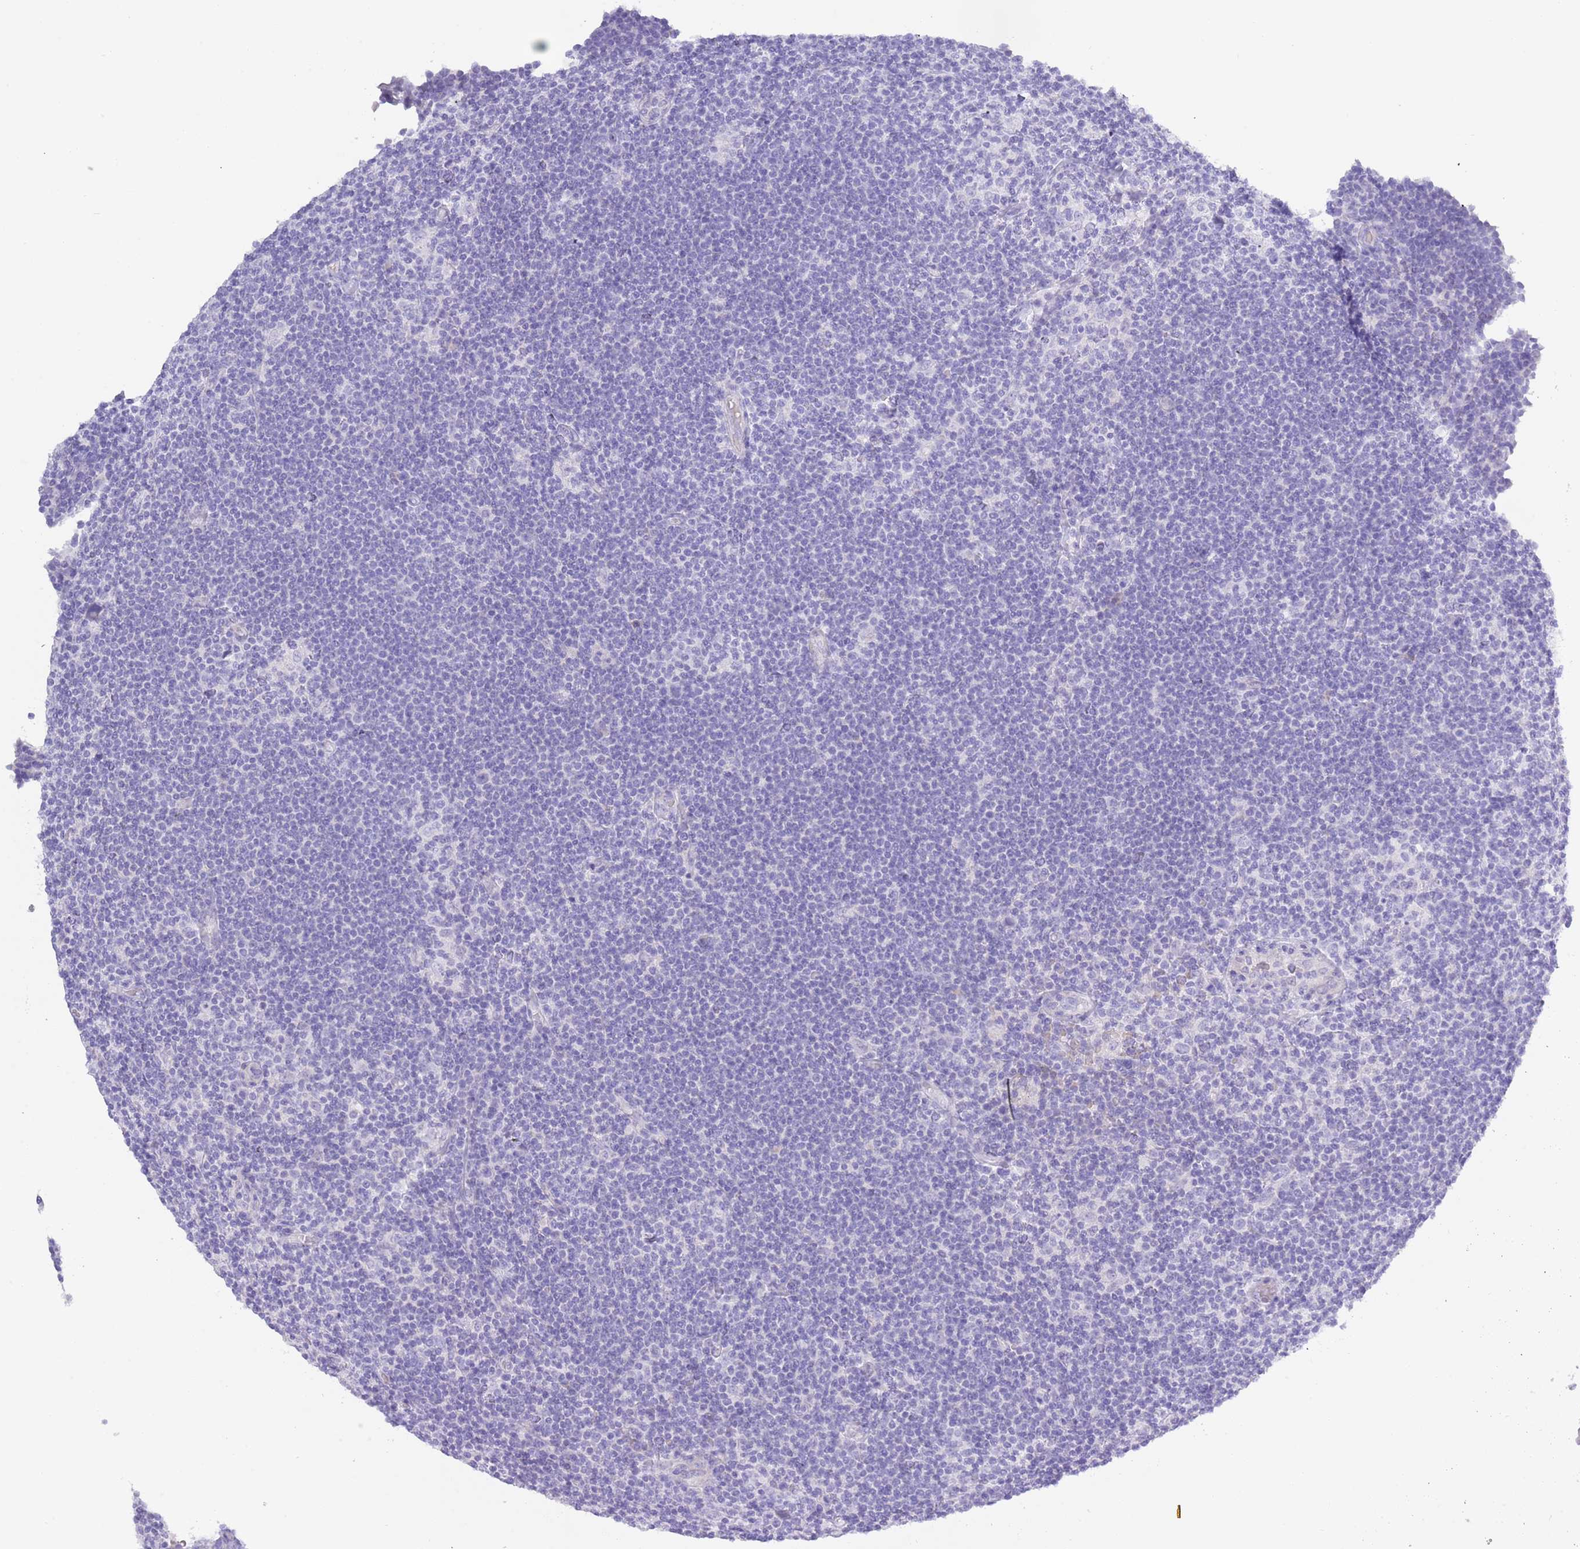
{"staining": {"intensity": "negative", "quantity": "none", "location": "none"}, "tissue": "lymphoma", "cell_type": "Tumor cells", "image_type": "cancer", "snomed": [{"axis": "morphology", "description": "Hodgkin's disease, NOS"}, {"axis": "topography", "description": "Lymph node"}], "caption": "Lymphoma was stained to show a protein in brown. There is no significant staining in tumor cells. (DAB (3,3'-diaminobenzidine) immunohistochemistry with hematoxylin counter stain).", "gene": "ACR", "patient": {"sex": "female", "age": 57}}